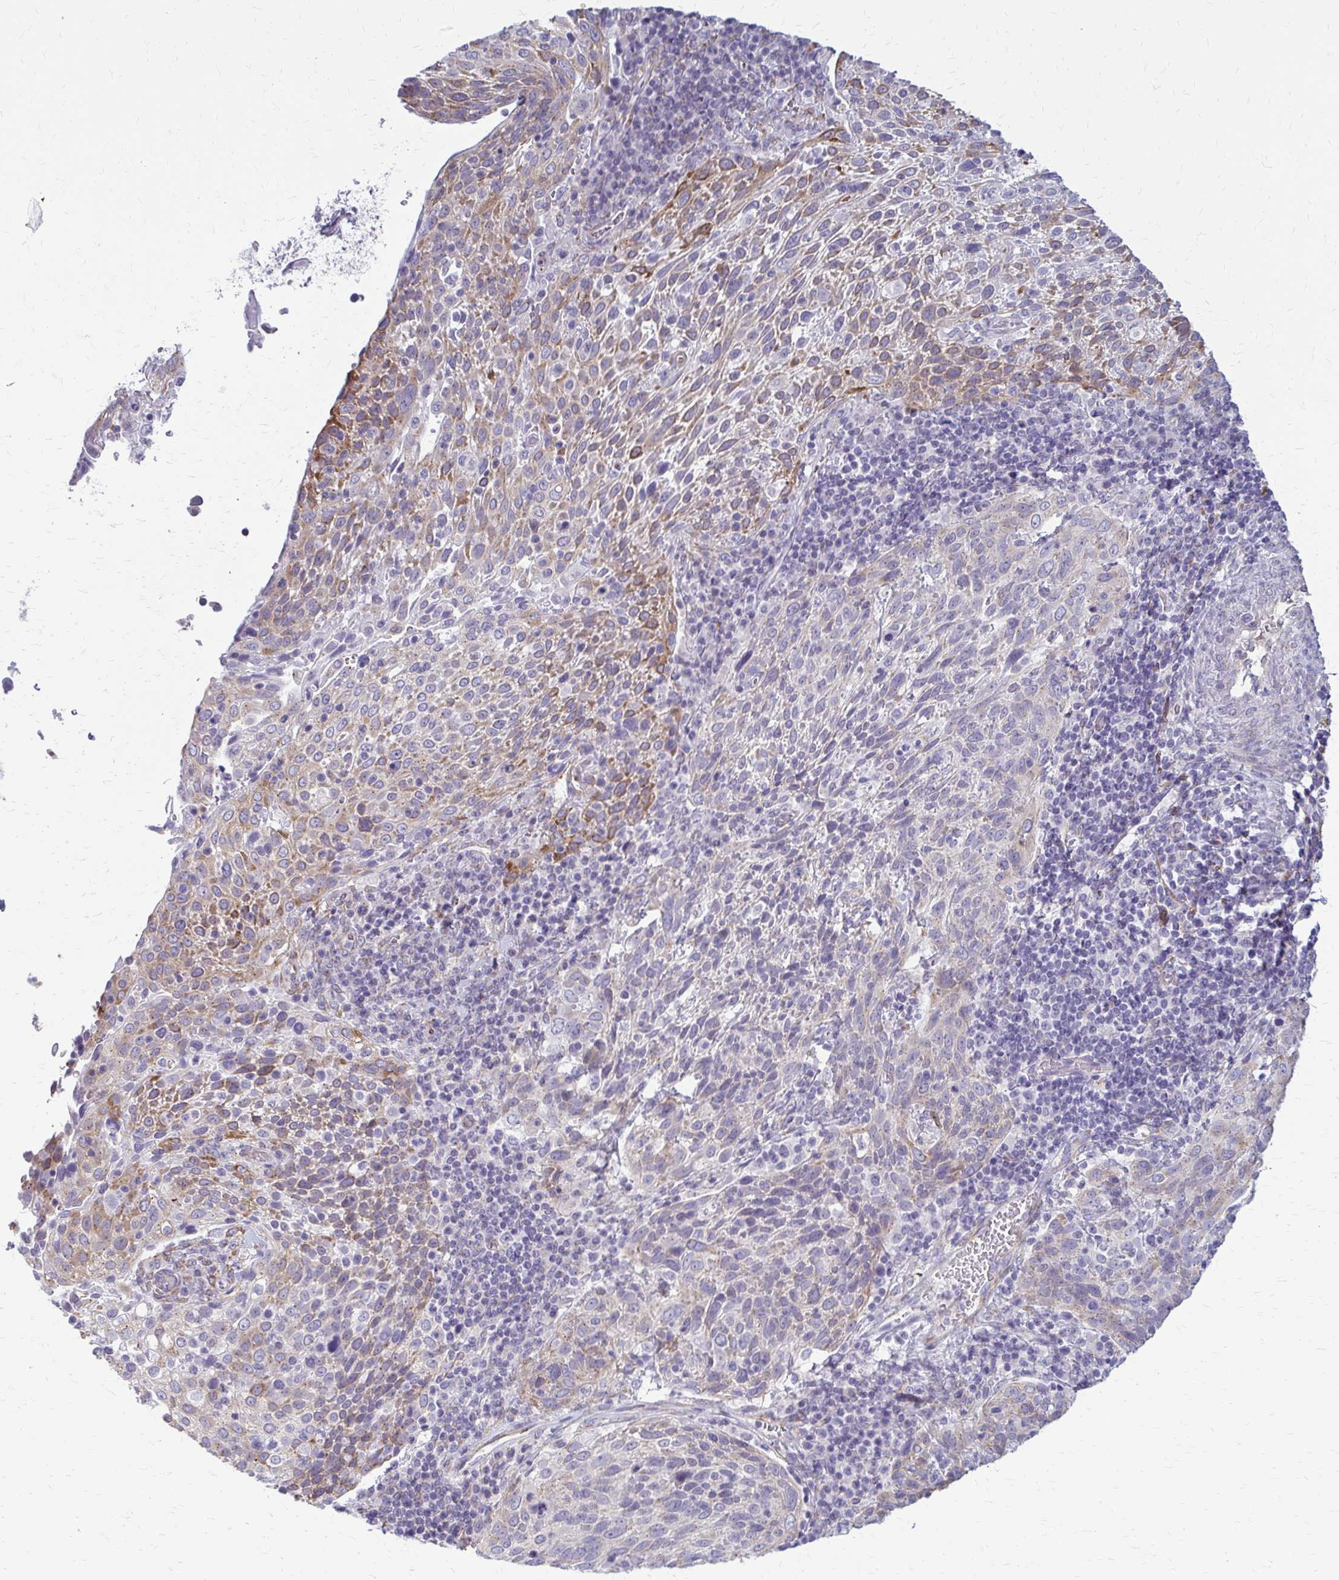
{"staining": {"intensity": "moderate", "quantity": "<25%", "location": "cytoplasmic/membranous"}, "tissue": "cervical cancer", "cell_type": "Tumor cells", "image_type": "cancer", "snomed": [{"axis": "morphology", "description": "Squamous cell carcinoma, NOS"}, {"axis": "topography", "description": "Cervix"}], "caption": "Immunohistochemical staining of cervical cancer (squamous cell carcinoma) reveals low levels of moderate cytoplasmic/membranous protein expression in approximately <25% of tumor cells.", "gene": "DEPP1", "patient": {"sex": "female", "age": 61}}